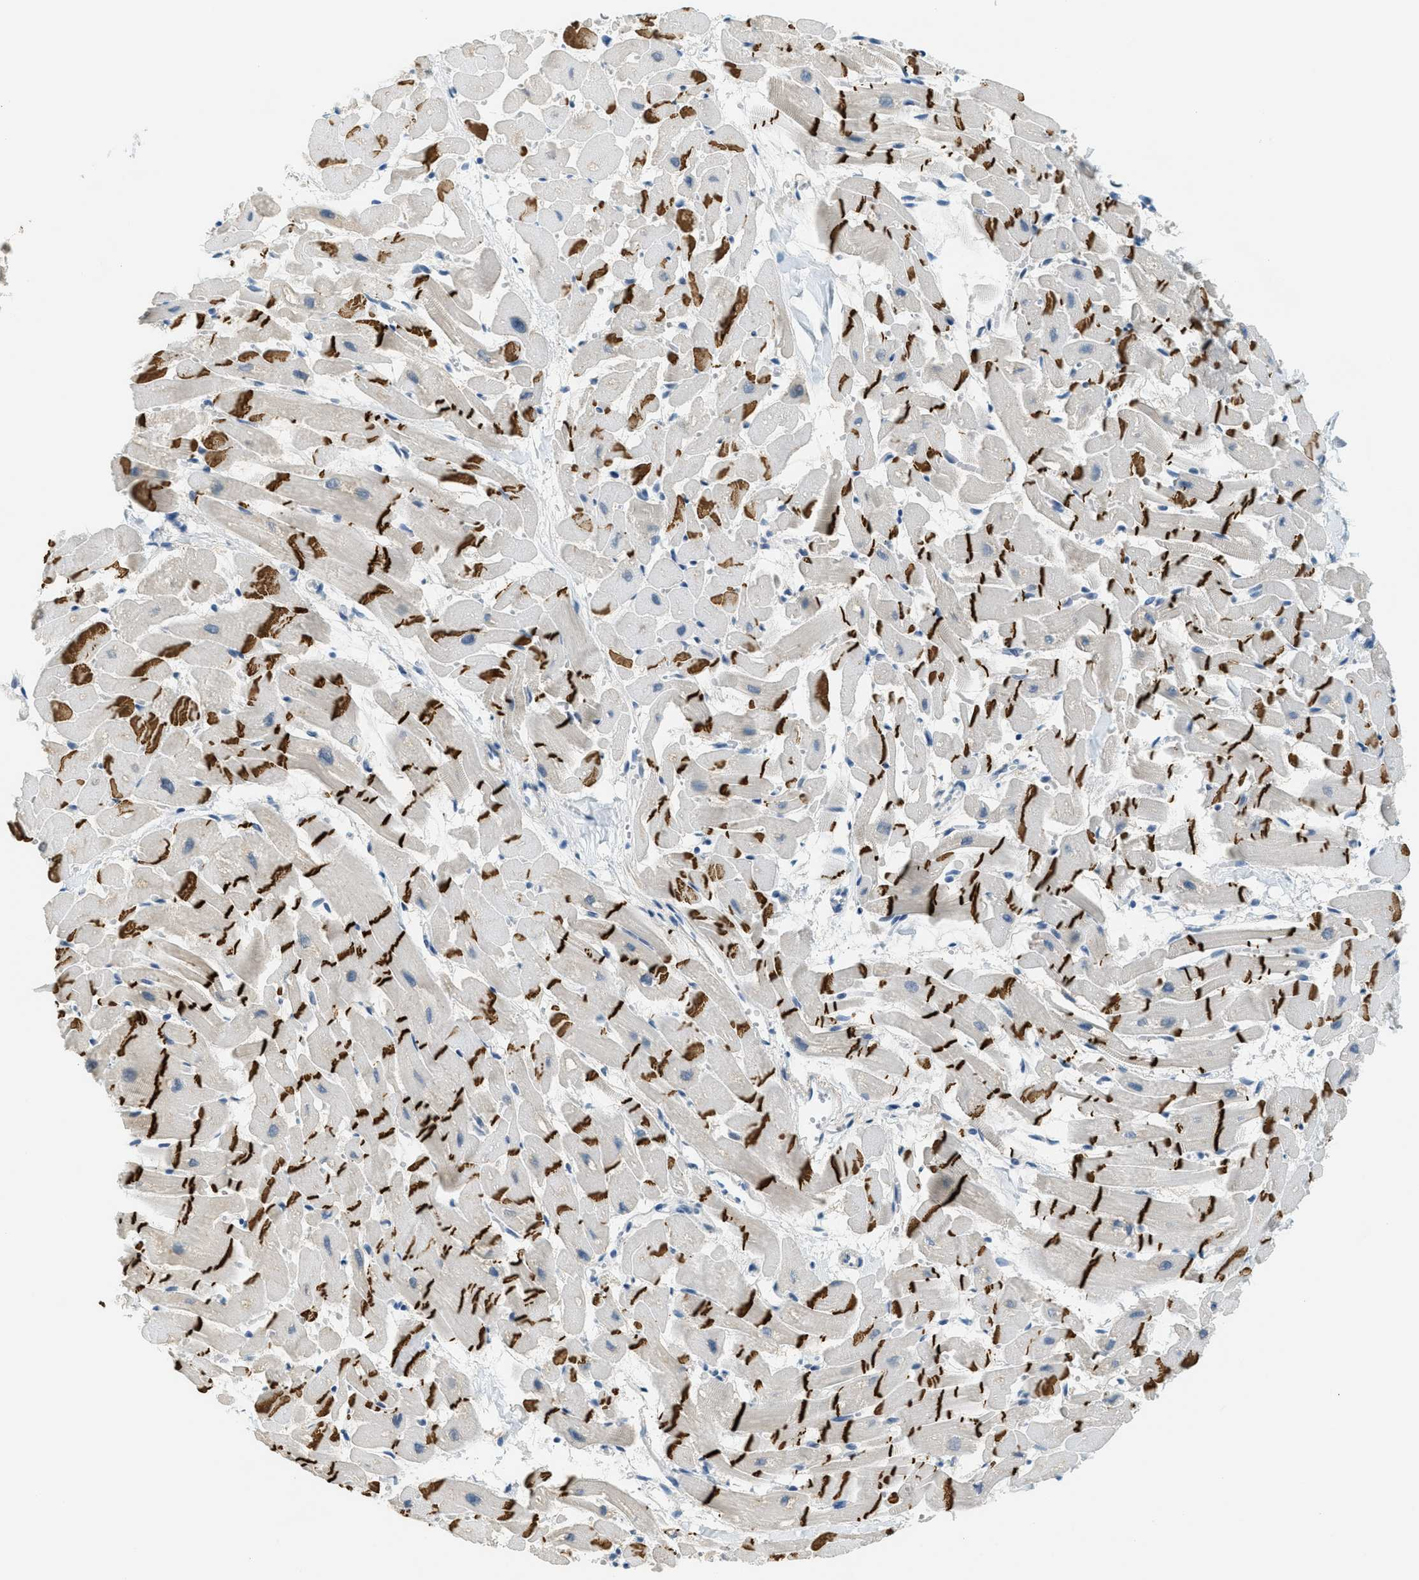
{"staining": {"intensity": "strong", "quantity": "25%-75%", "location": "cytoplasmic/membranous"}, "tissue": "heart muscle", "cell_type": "Cardiomyocytes", "image_type": "normal", "snomed": [{"axis": "morphology", "description": "Normal tissue, NOS"}, {"axis": "topography", "description": "Heart"}], "caption": "There is high levels of strong cytoplasmic/membranous staining in cardiomyocytes of normal heart muscle, as demonstrated by immunohistochemical staining (brown color).", "gene": "TCF3", "patient": {"sex": "female", "age": 19}}